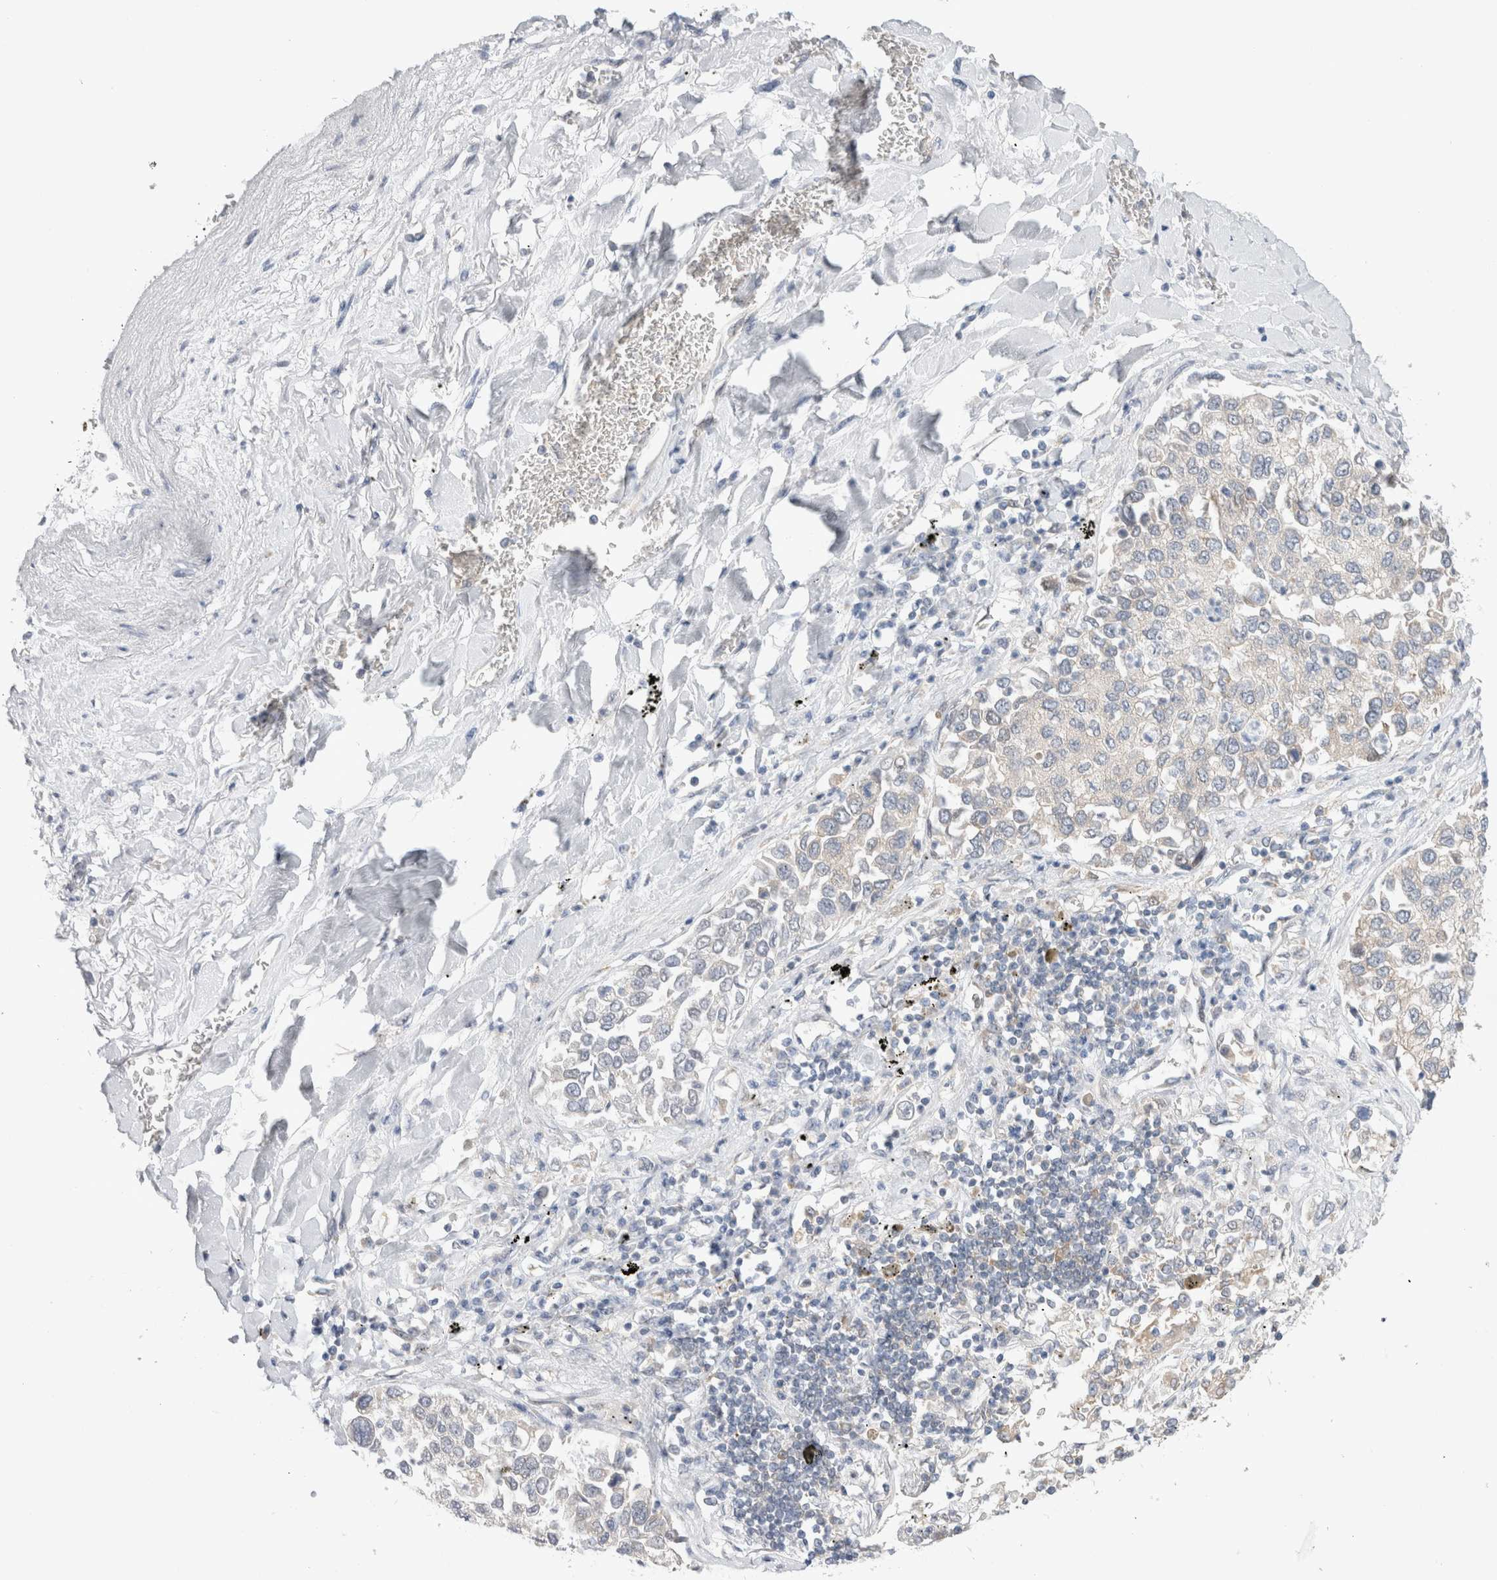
{"staining": {"intensity": "negative", "quantity": "none", "location": "none"}, "tissue": "lung cancer", "cell_type": "Tumor cells", "image_type": "cancer", "snomed": [{"axis": "morphology", "description": "Inflammation, NOS"}, {"axis": "morphology", "description": "Adenocarcinoma, NOS"}, {"axis": "topography", "description": "Lung"}], "caption": "Tumor cells are negative for protein expression in human lung cancer.", "gene": "NDOR1", "patient": {"sex": "male", "age": 63}}